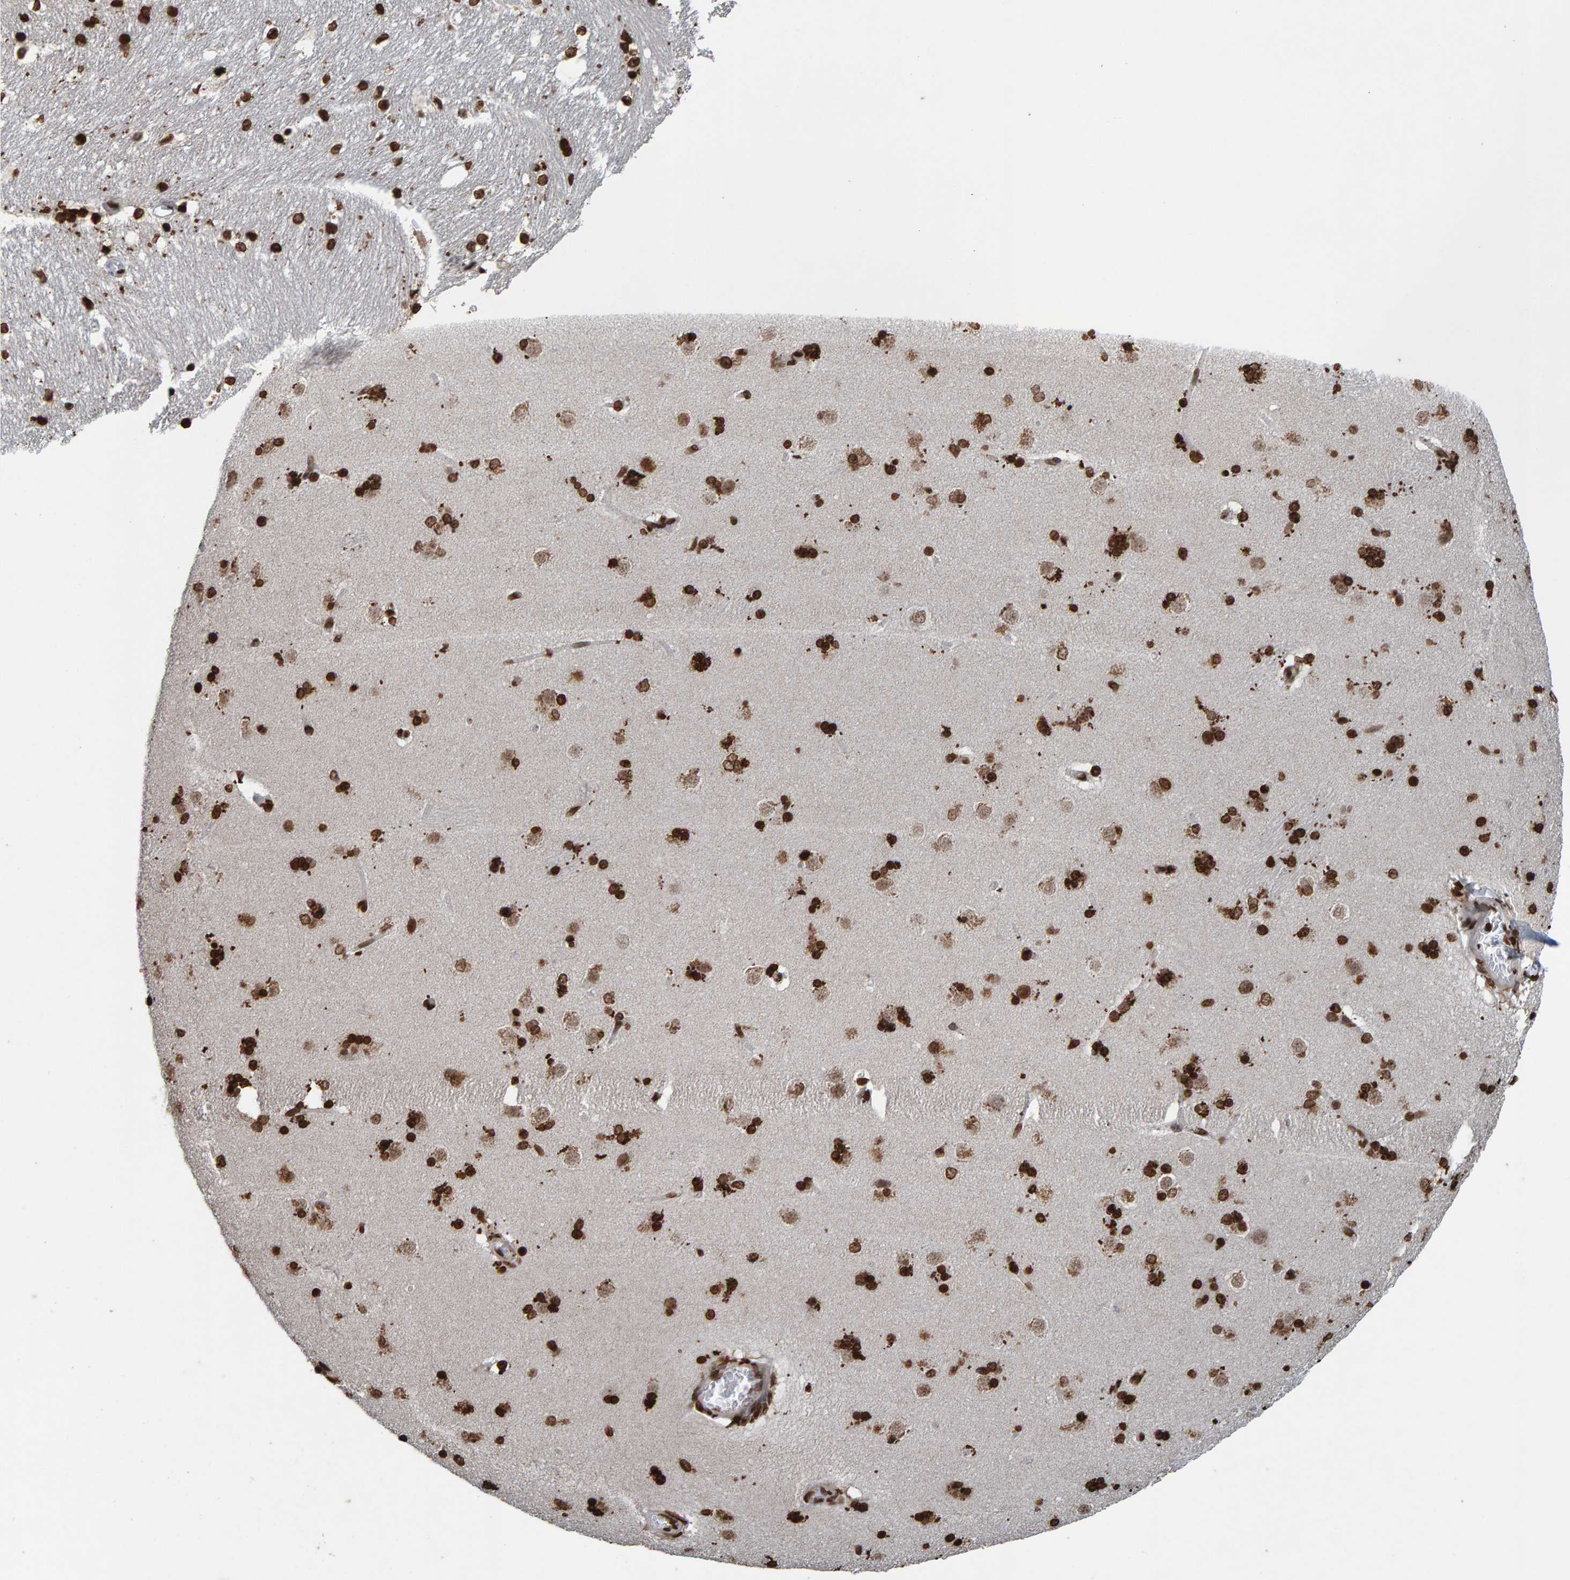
{"staining": {"intensity": "strong", "quantity": ">75%", "location": "nuclear"}, "tissue": "caudate", "cell_type": "Glial cells", "image_type": "normal", "snomed": [{"axis": "morphology", "description": "Normal tissue, NOS"}, {"axis": "topography", "description": "Lateral ventricle wall"}], "caption": "There is high levels of strong nuclear expression in glial cells of normal caudate, as demonstrated by immunohistochemical staining (brown color).", "gene": "H2AZ1", "patient": {"sex": "female", "age": 19}}